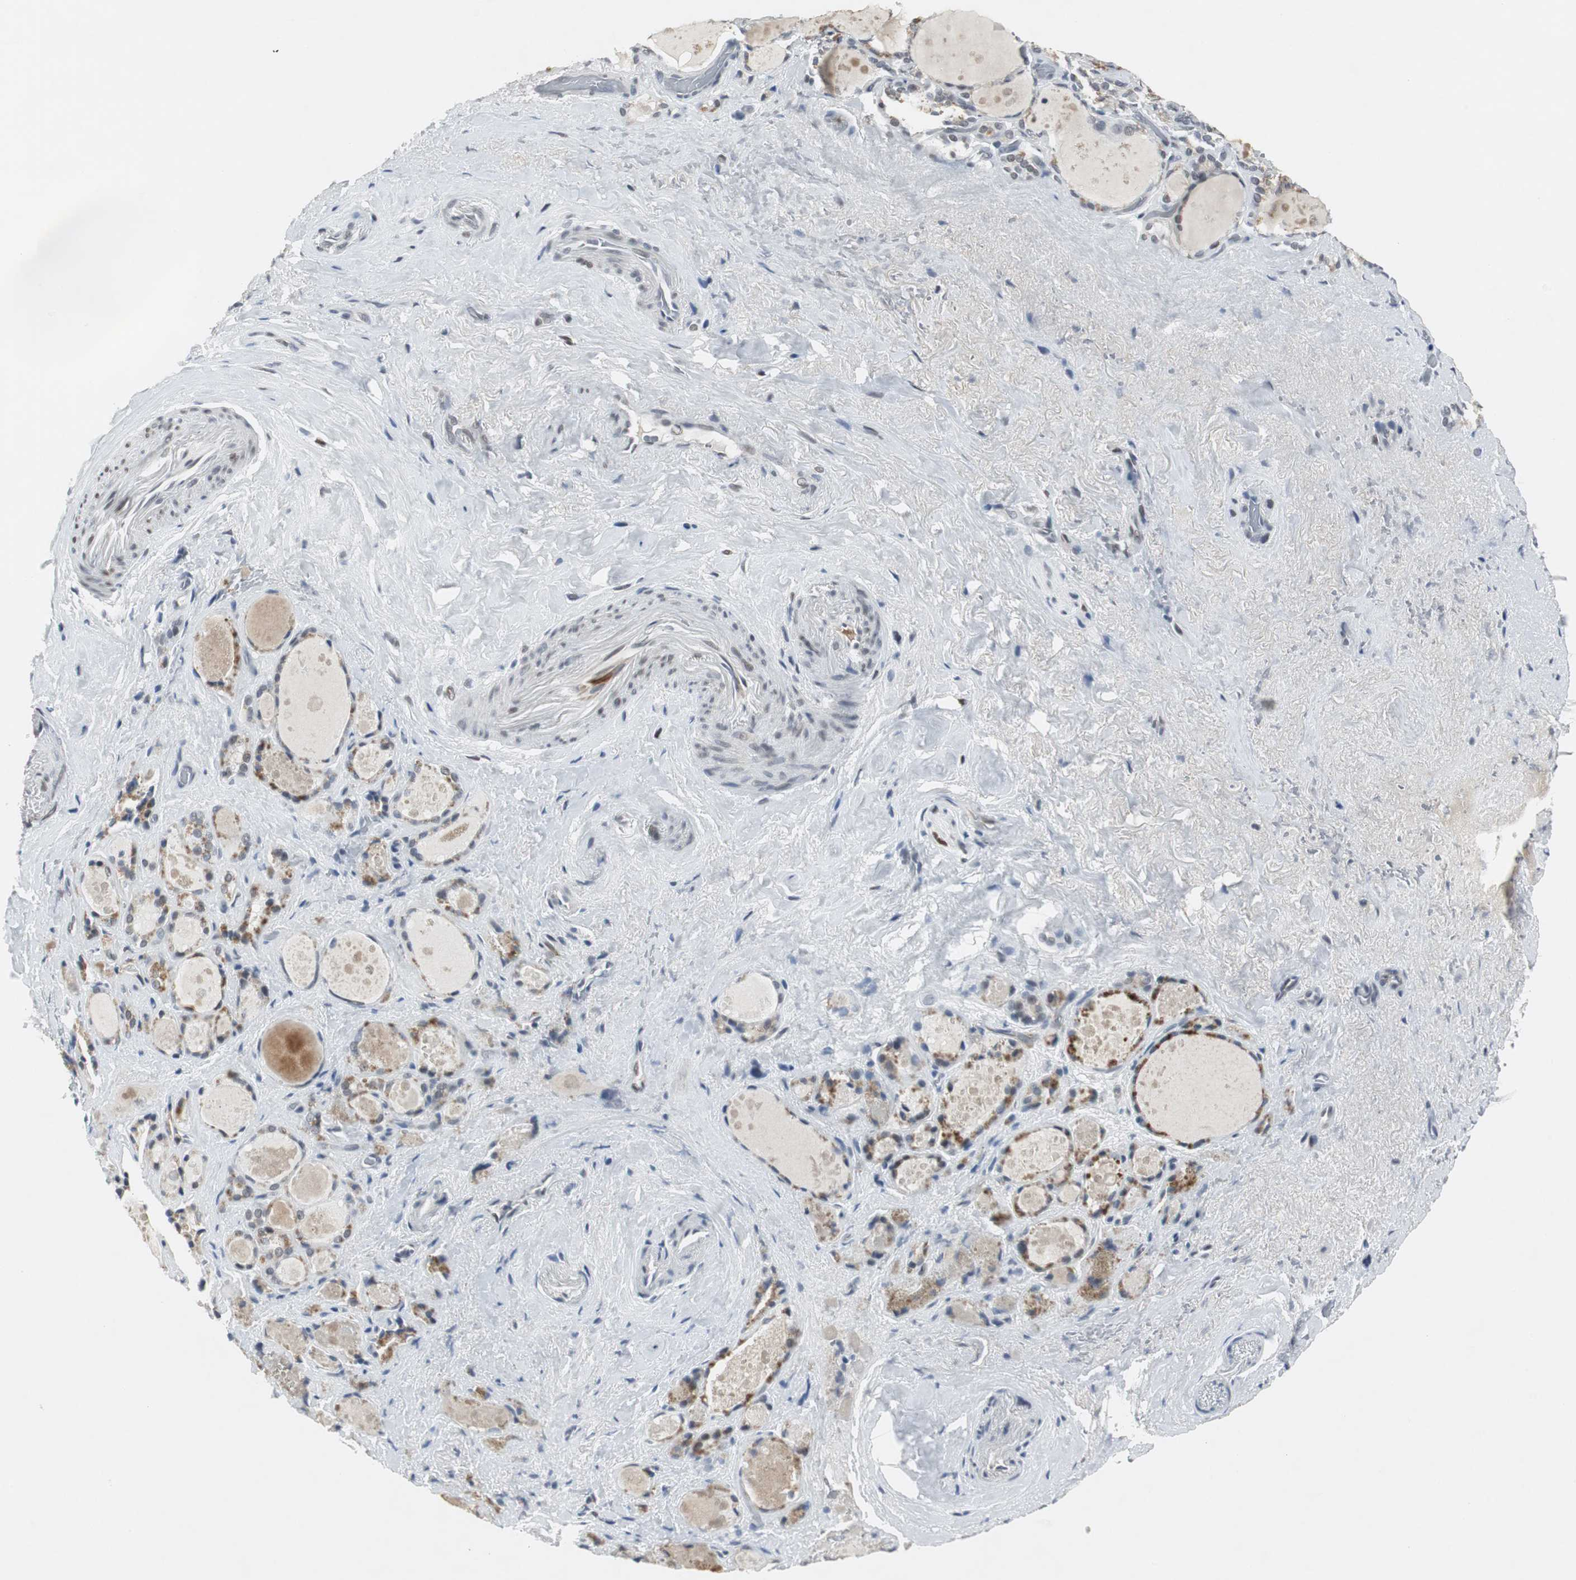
{"staining": {"intensity": "moderate", "quantity": "25%-75%", "location": "cytoplasmic/membranous"}, "tissue": "thyroid gland", "cell_type": "Glandular cells", "image_type": "normal", "snomed": [{"axis": "morphology", "description": "Normal tissue, NOS"}, {"axis": "topography", "description": "Thyroid gland"}], "caption": "Glandular cells demonstrate medium levels of moderate cytoplasmic/membranous expression in approximately 25%-75% of cells in unremarkable human thyroid gland.", "gene": "ELK1", "patient": {"sex": "female", "age": 75}}